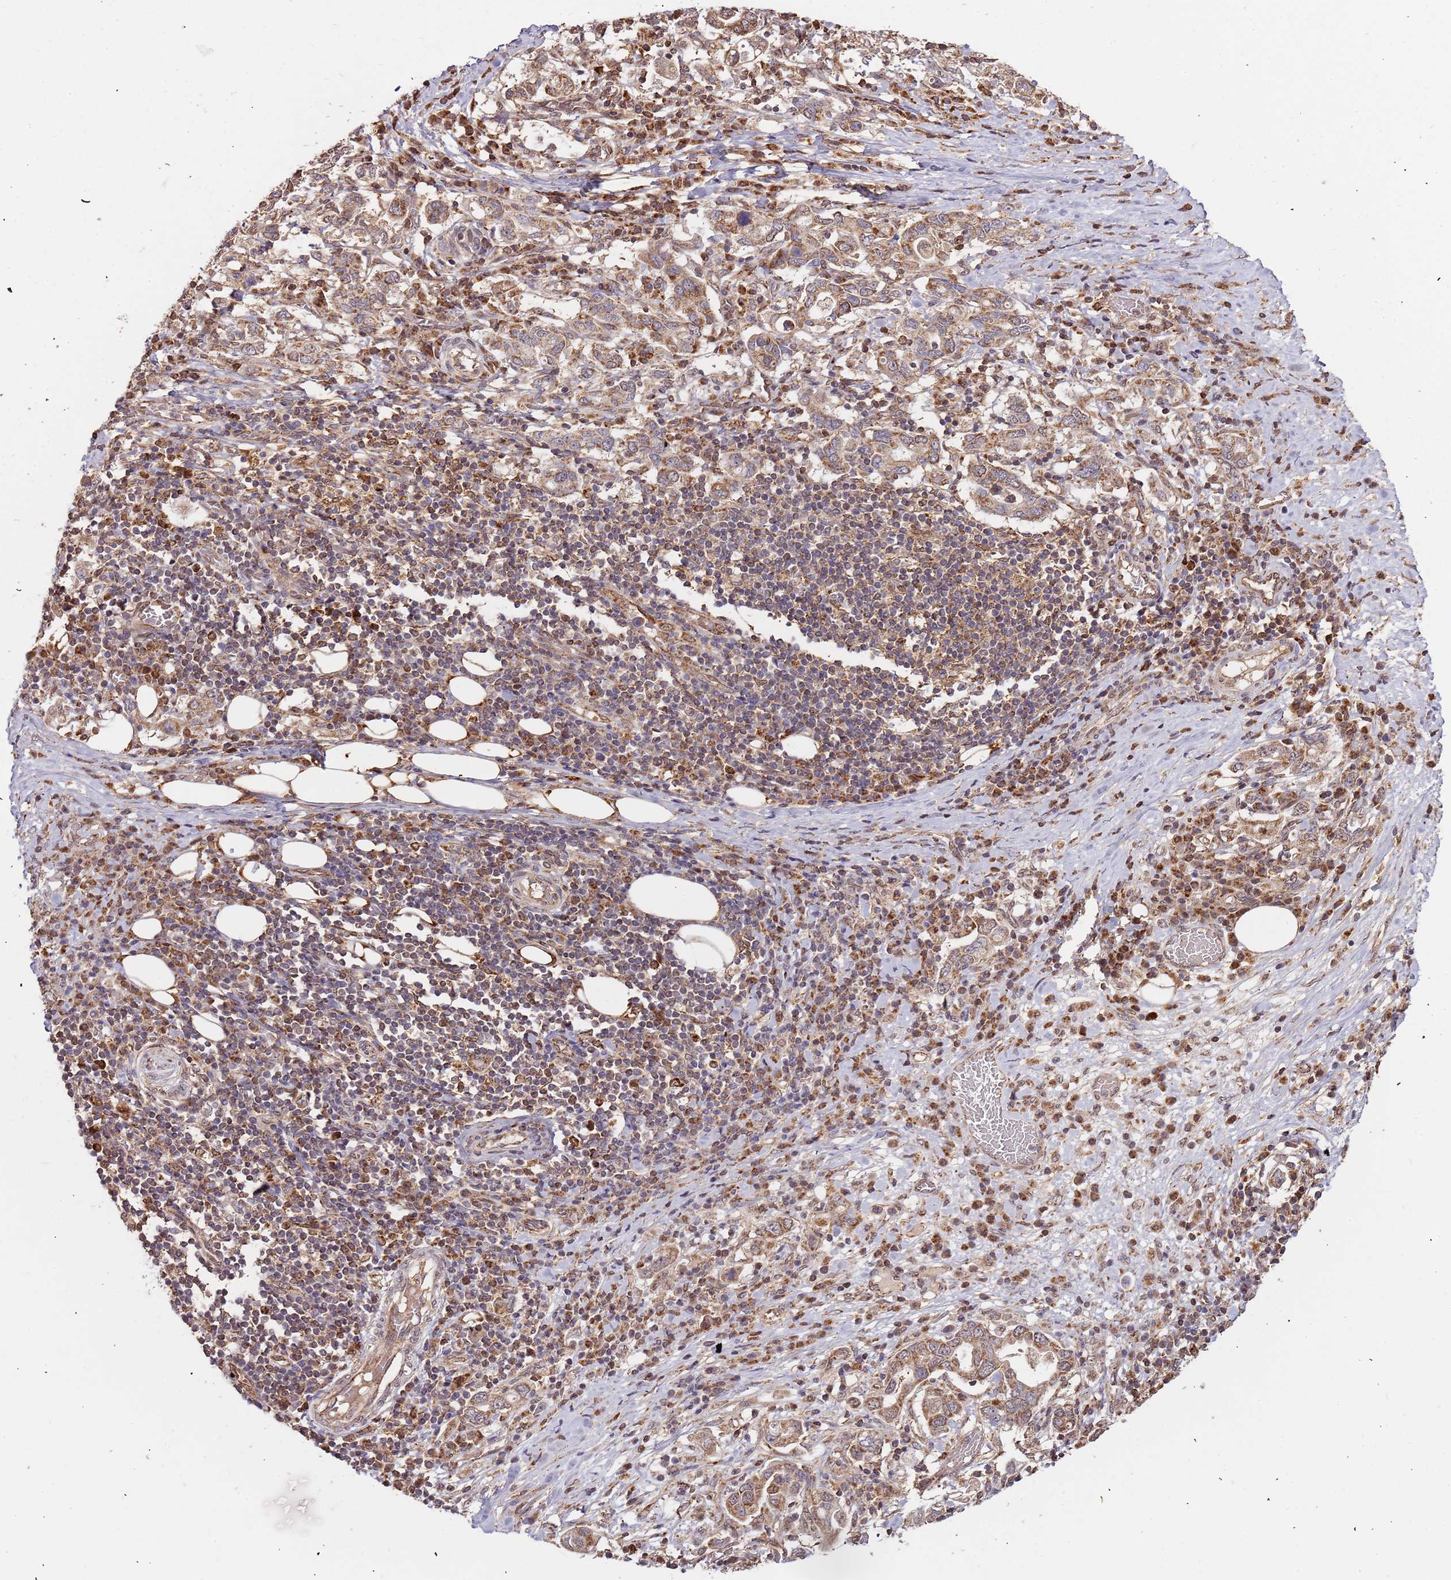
{"staining": {"intensity": "moderate", "quantity": ">75%", "location": "cytoplasmic/membranous"}, "tissue": "stomach cancer", "cell_type": "Tumor cells", "image_type": "cancer", "snomed": [{"axis": "morphology", "description": "Adenocarcinoma, NOS"}, {"axis": "topography", "description": "Stomach, upper"}, {"axis": "topography", "description": "Stomach"}], "caption": "Immunohistochemical staining of human stomach adenocarcinoma exhibits moderate cytoplasmic/membranous protein positivity in approximately >75% of tumor cells.", "gene": "IL17RD", "patient": {"sex": "male", "age": 62}}